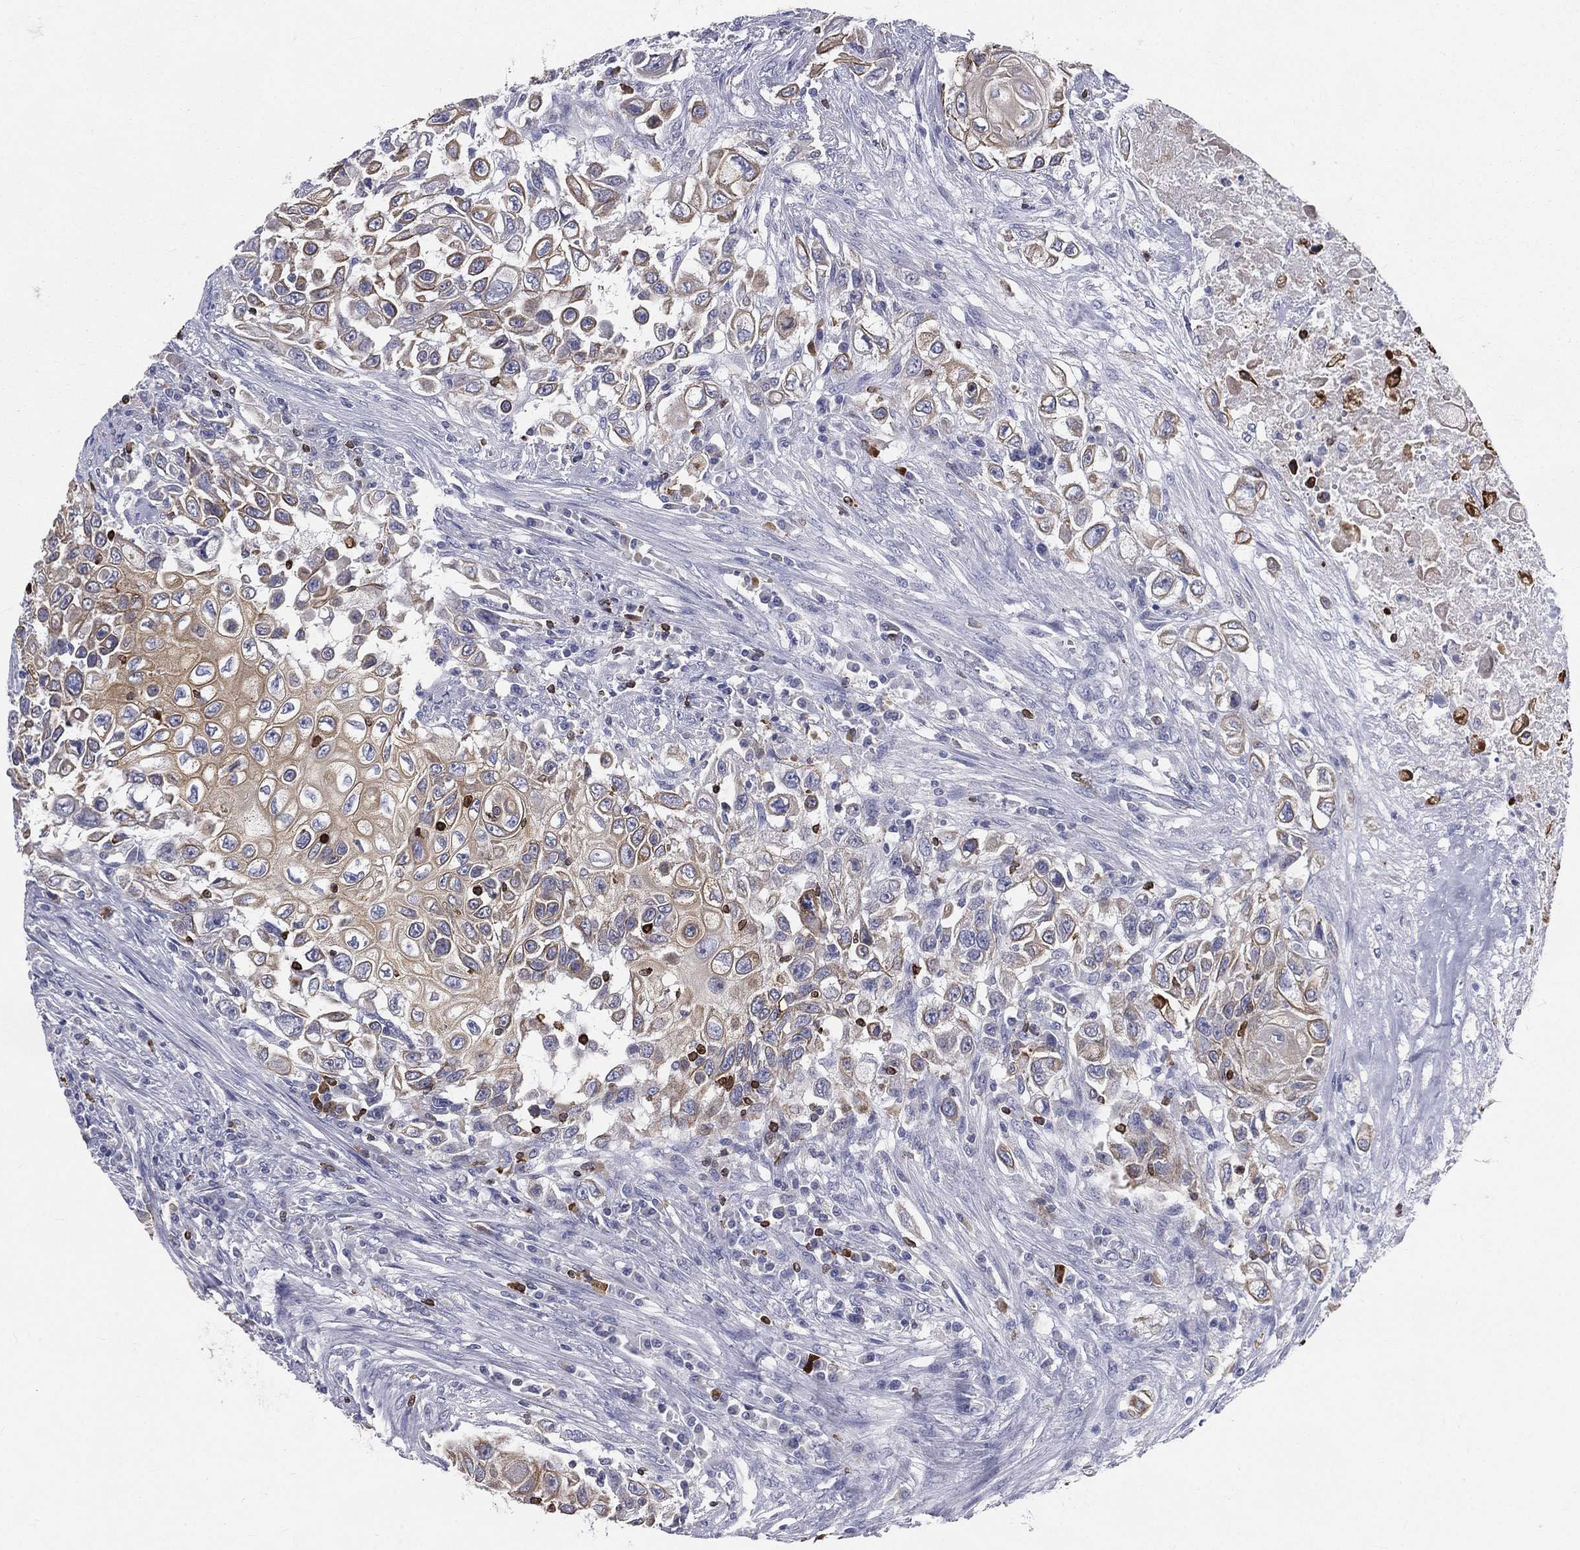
{"staining": {"intensity": "weak", "quantity": "<25%", "location": "cytoplasmic/membranous"}, "tissue": "urothelial cancer", "cell_type": "Tumor cells", "image_type": "cancer", "snomed": [{"axis": "morphology", "description": "Urothelial carcinoma, High grade"}, {"axis": "topography", "description": "Urinary bladder"}], "caption": "IHC photomicrograph of urothelial cancer stained for a protein (brown), which reveals no positivity in tumor cells. (DAB immunohistochemistry (IHC) visualized using brightfield microscopy, high magnification).", "gene": "CTSW", "patient": {"sex": "female", "age": 56}}